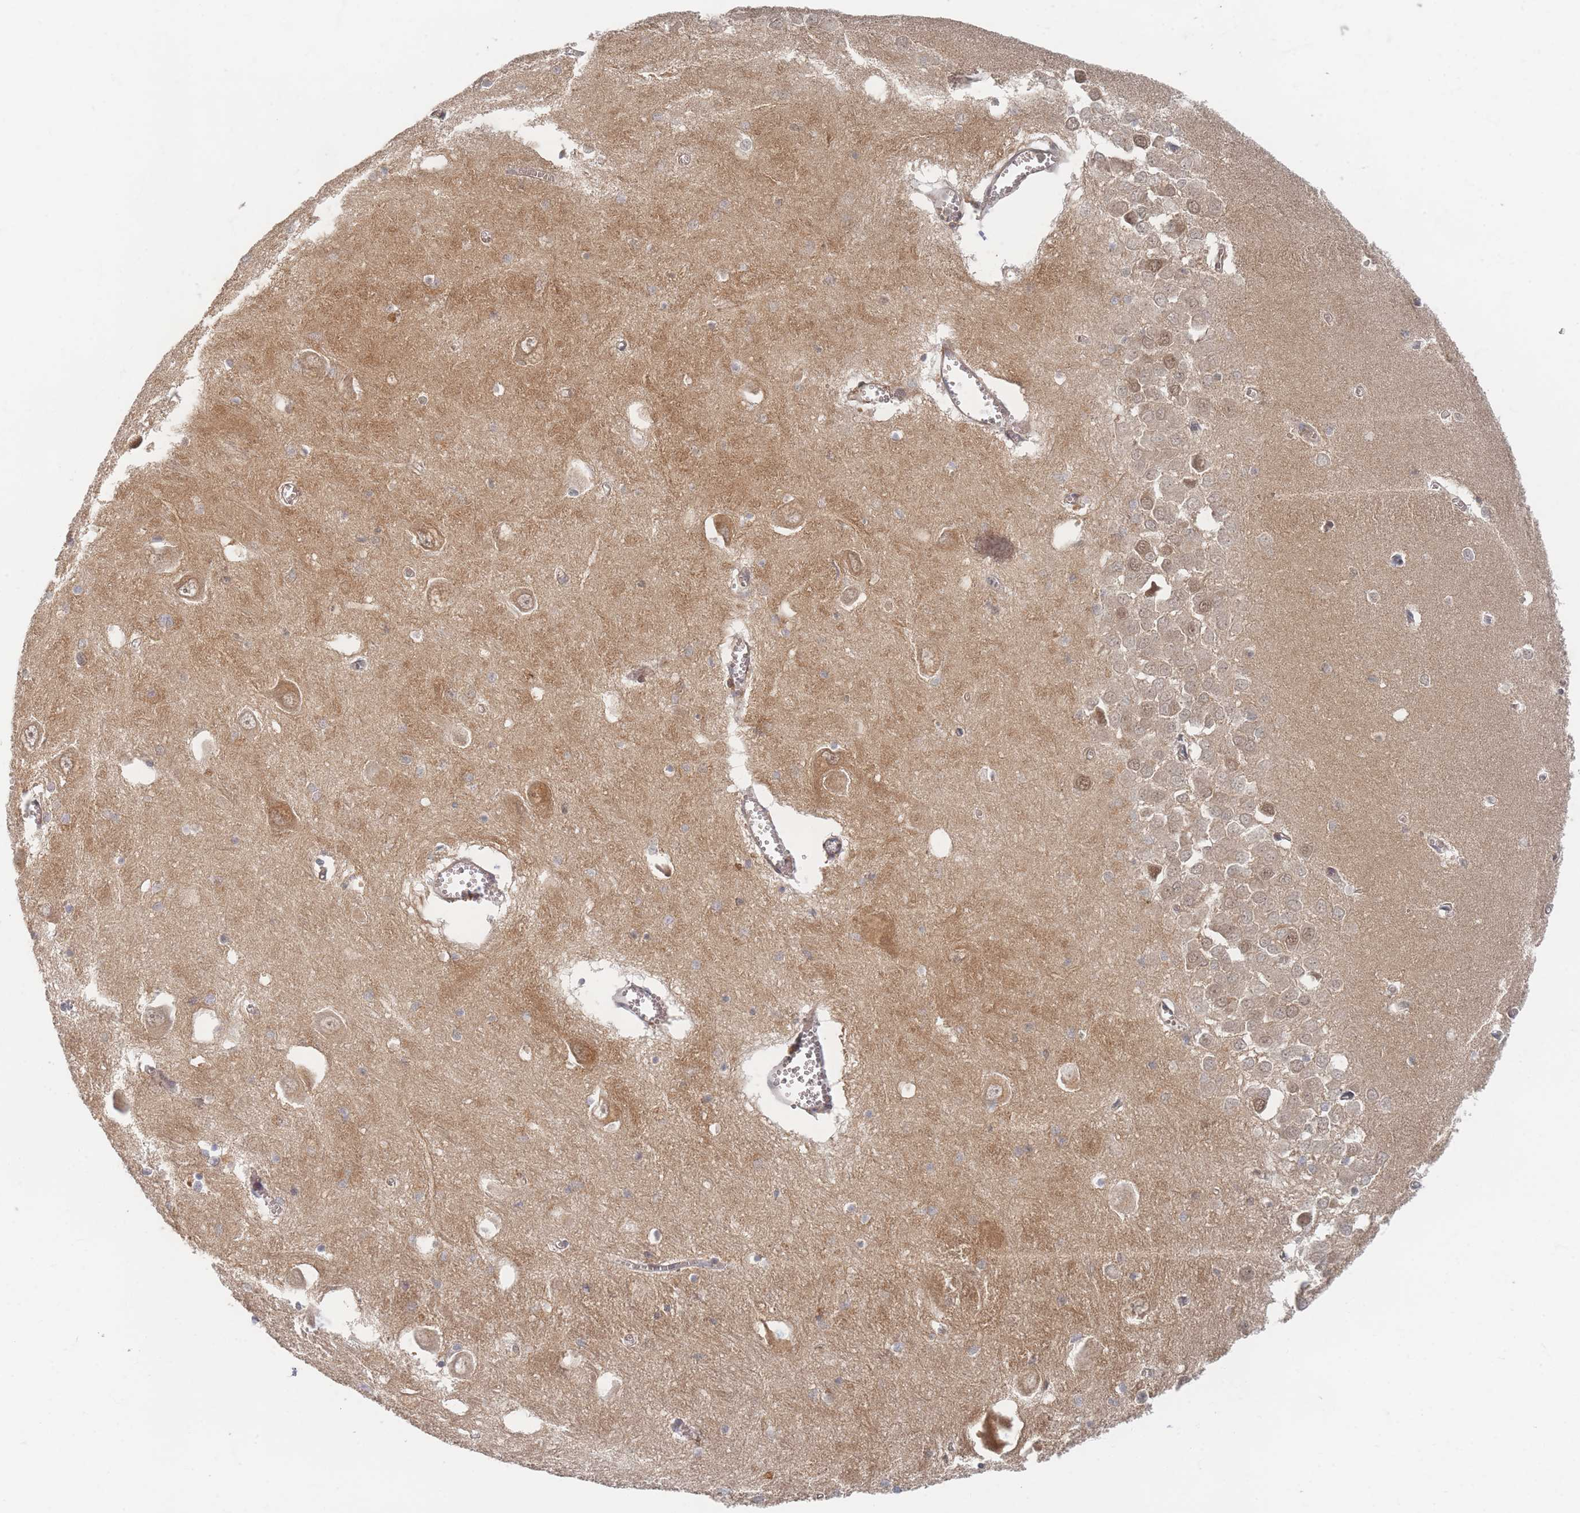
{"staining": {"intensity": "weak", "quantity": "<25%", "location": "cytoplasmic/membranous,nuclear"}, "tissue": "hippocampus", "cell_type": "Glial cells", "image_type": "normal", "snomed": [{"axis": "morphology", "description": "Normal tissue, NOS"}, {"axis": "topography", "description": "Hippocampus"}], "caption": "A photomicrograph of hippocampus stained for a protein shows no brown staining in glial cells.", "gene": "PSMD9", "patient": {"sex": "male", "age": 70}}